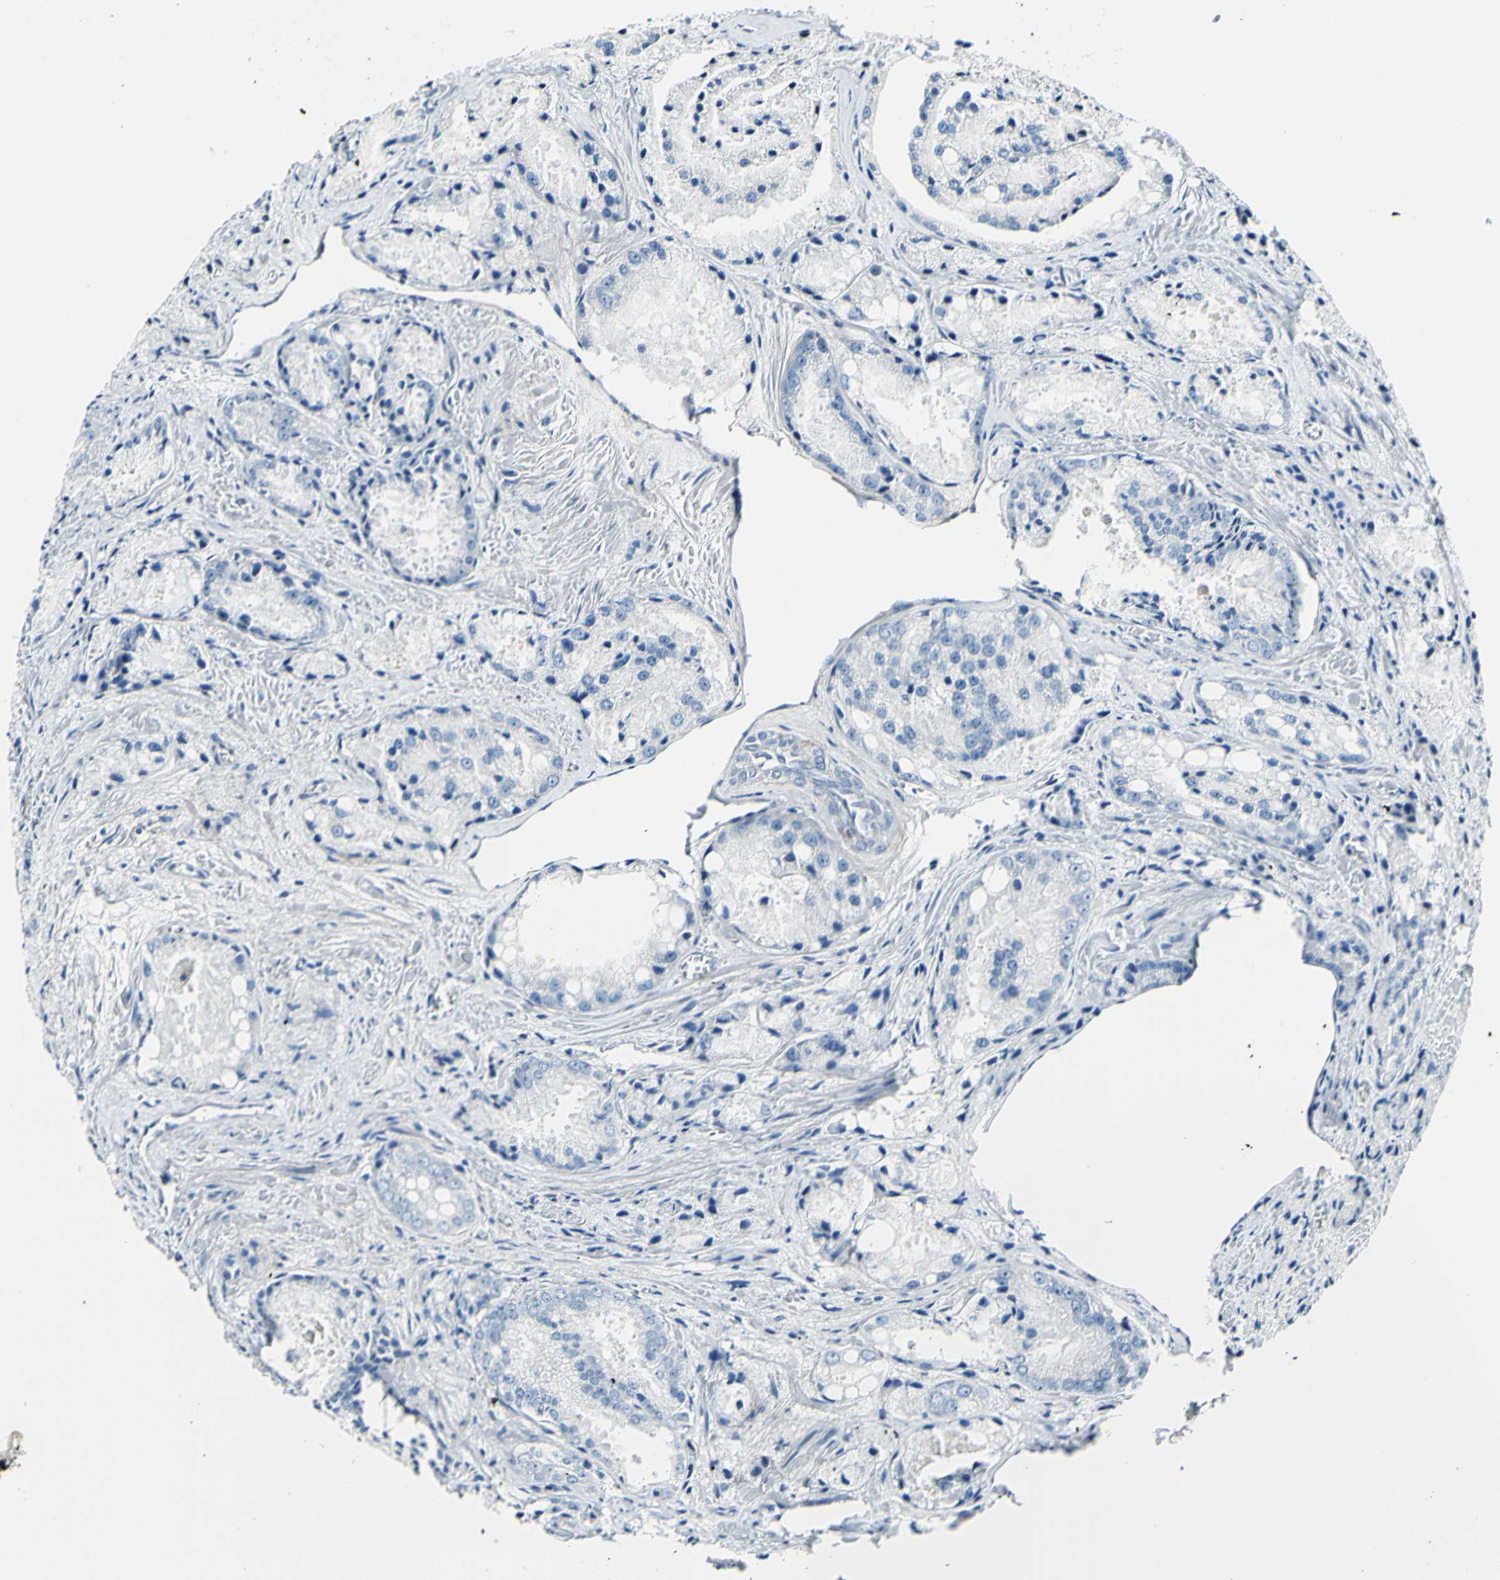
{"staining": {"intensity": "negative", "quantity": "none", "location": "none"}, "tissue": "prostate cancer", "cell_type": "Tumor cells", "image_type": "cancer", "snomed": [{"axis": "morphology", "description": "Adenocarcinoma, Low grade"}, {"axis": "topography", "description": "Prostate"}], "caption": "Immunohistochemical staining of prostate cancer (low-grade adenocarcinoma) shows no significant staining in tumor cells.", "gene": "COL6A3", "patient": {"sex": "male", "age": 64}}